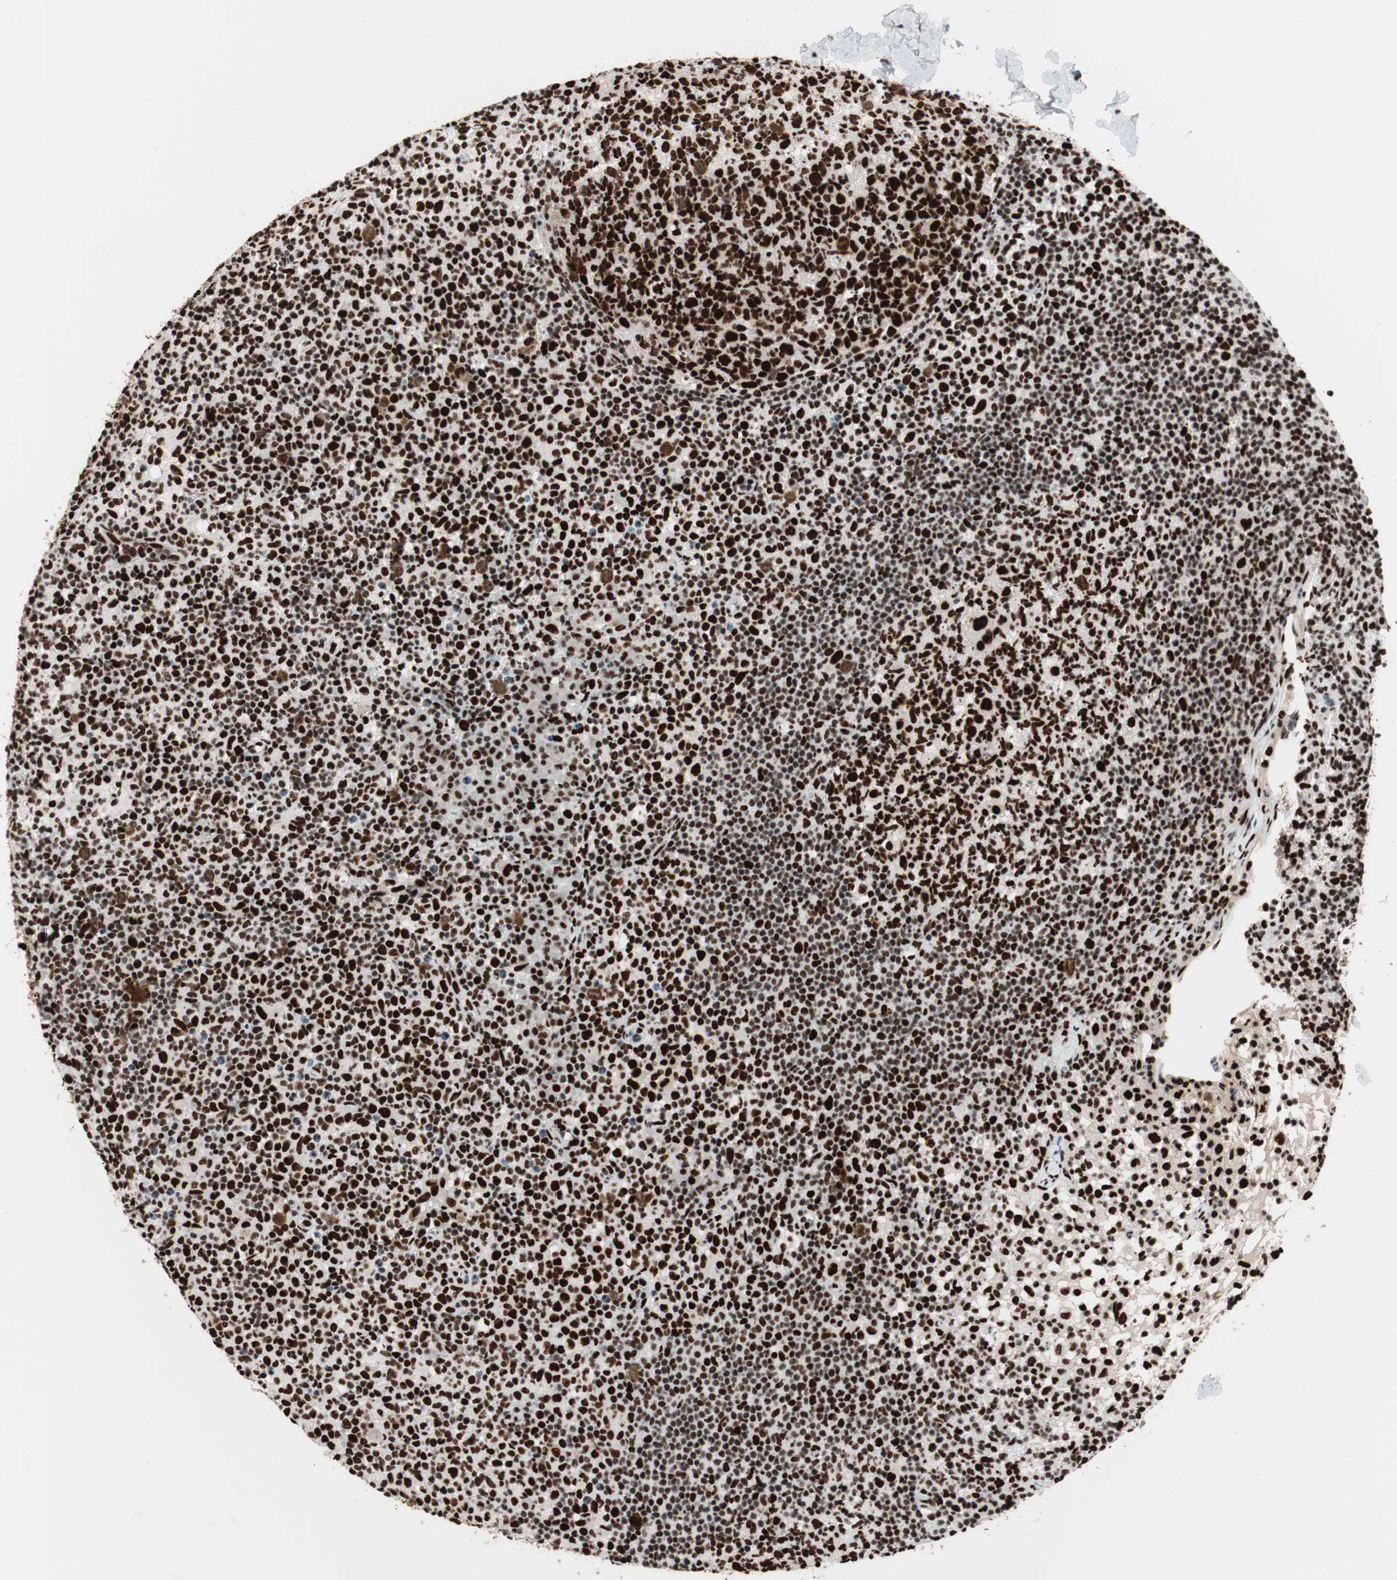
{"staining": {"intensity": "strong", "quantity": ">75%", "location": "nuclear"}, "tissue": "lymph node", "cell_type": "Germinal center cells", "image_type": "normal", "snomed": [{"axis": "morphology", "description": "Normal tissue, NOS"}, {"axis": "morphology", "description": "Inflammation, NOS"}, {"axis": "topography", "description": "Lymph node"}], "caption": "Immunohistochemistry (DAB (3,3'-diaminobenzidine)) staining of unremarkable human lymph node shows strong nuclear protein staining in approximately >75% of germinal center cells. (DAB (3,3'-diaminobenzidine) = brown stain, brightfield microscopy at high magnification).", "gene": "PSME3", "patient": {"sex": "male", "age": 55}}